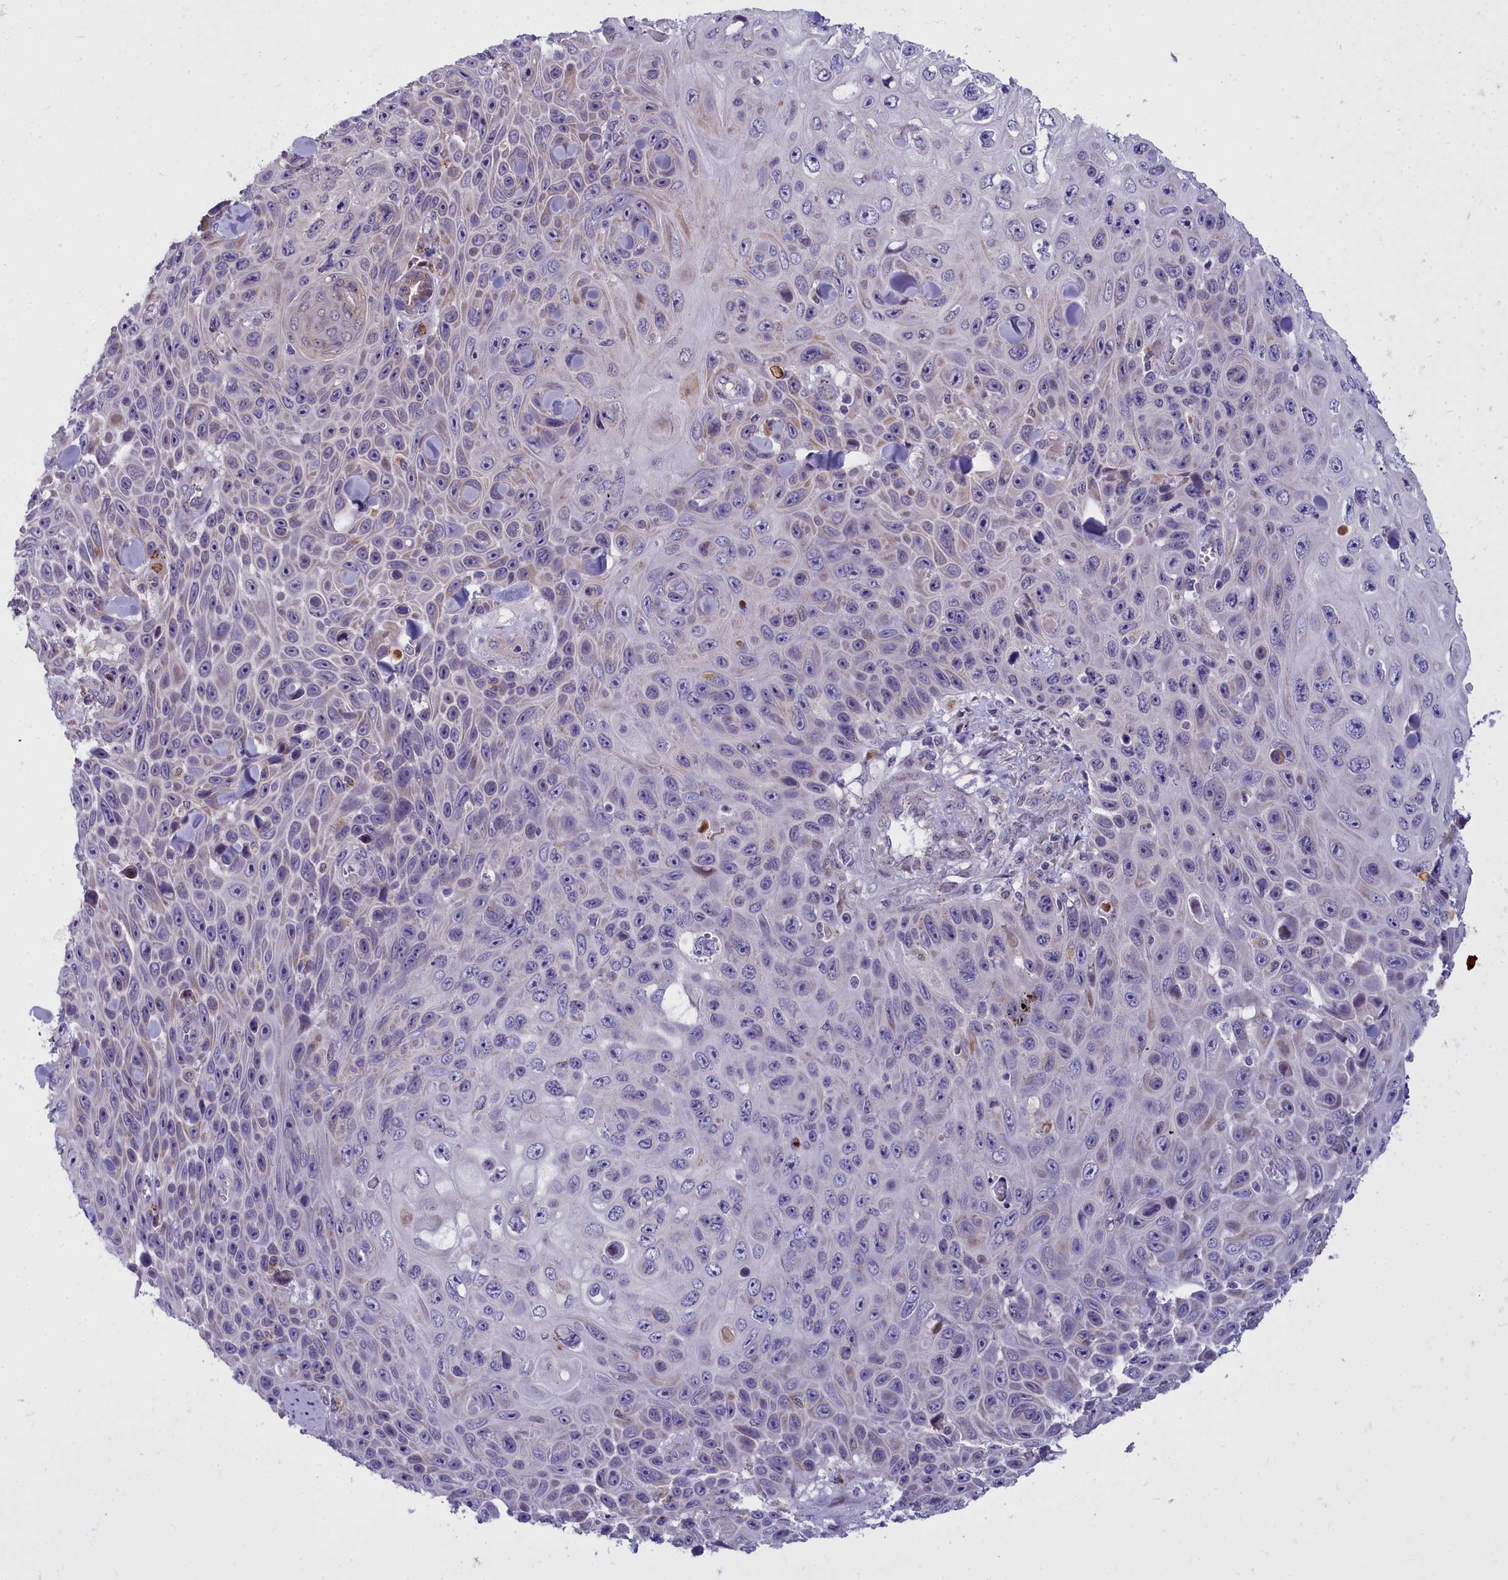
{"staining": {"intensity": "negative", "quantity": "none", "location": "none"}, "tissue": "skin cancer", "cell_type": "Tumor cells", "image_type": "cancer", "snomed": [{"axis": "morphology", "description": "Squamous cell carcinoma, NOS"}, {"axis": "topography", "description": "Skin"}], "caption": "DAB immunohistochemical staining of human skin cancer (squamous cell carcinoma) displays no significant expression in tumor cells. (Immunohistochemistry (ihc), brightfield microscopy, high magnification).", "gene": "WDPCP", "patient": {"sex": "male", "age": 82}}